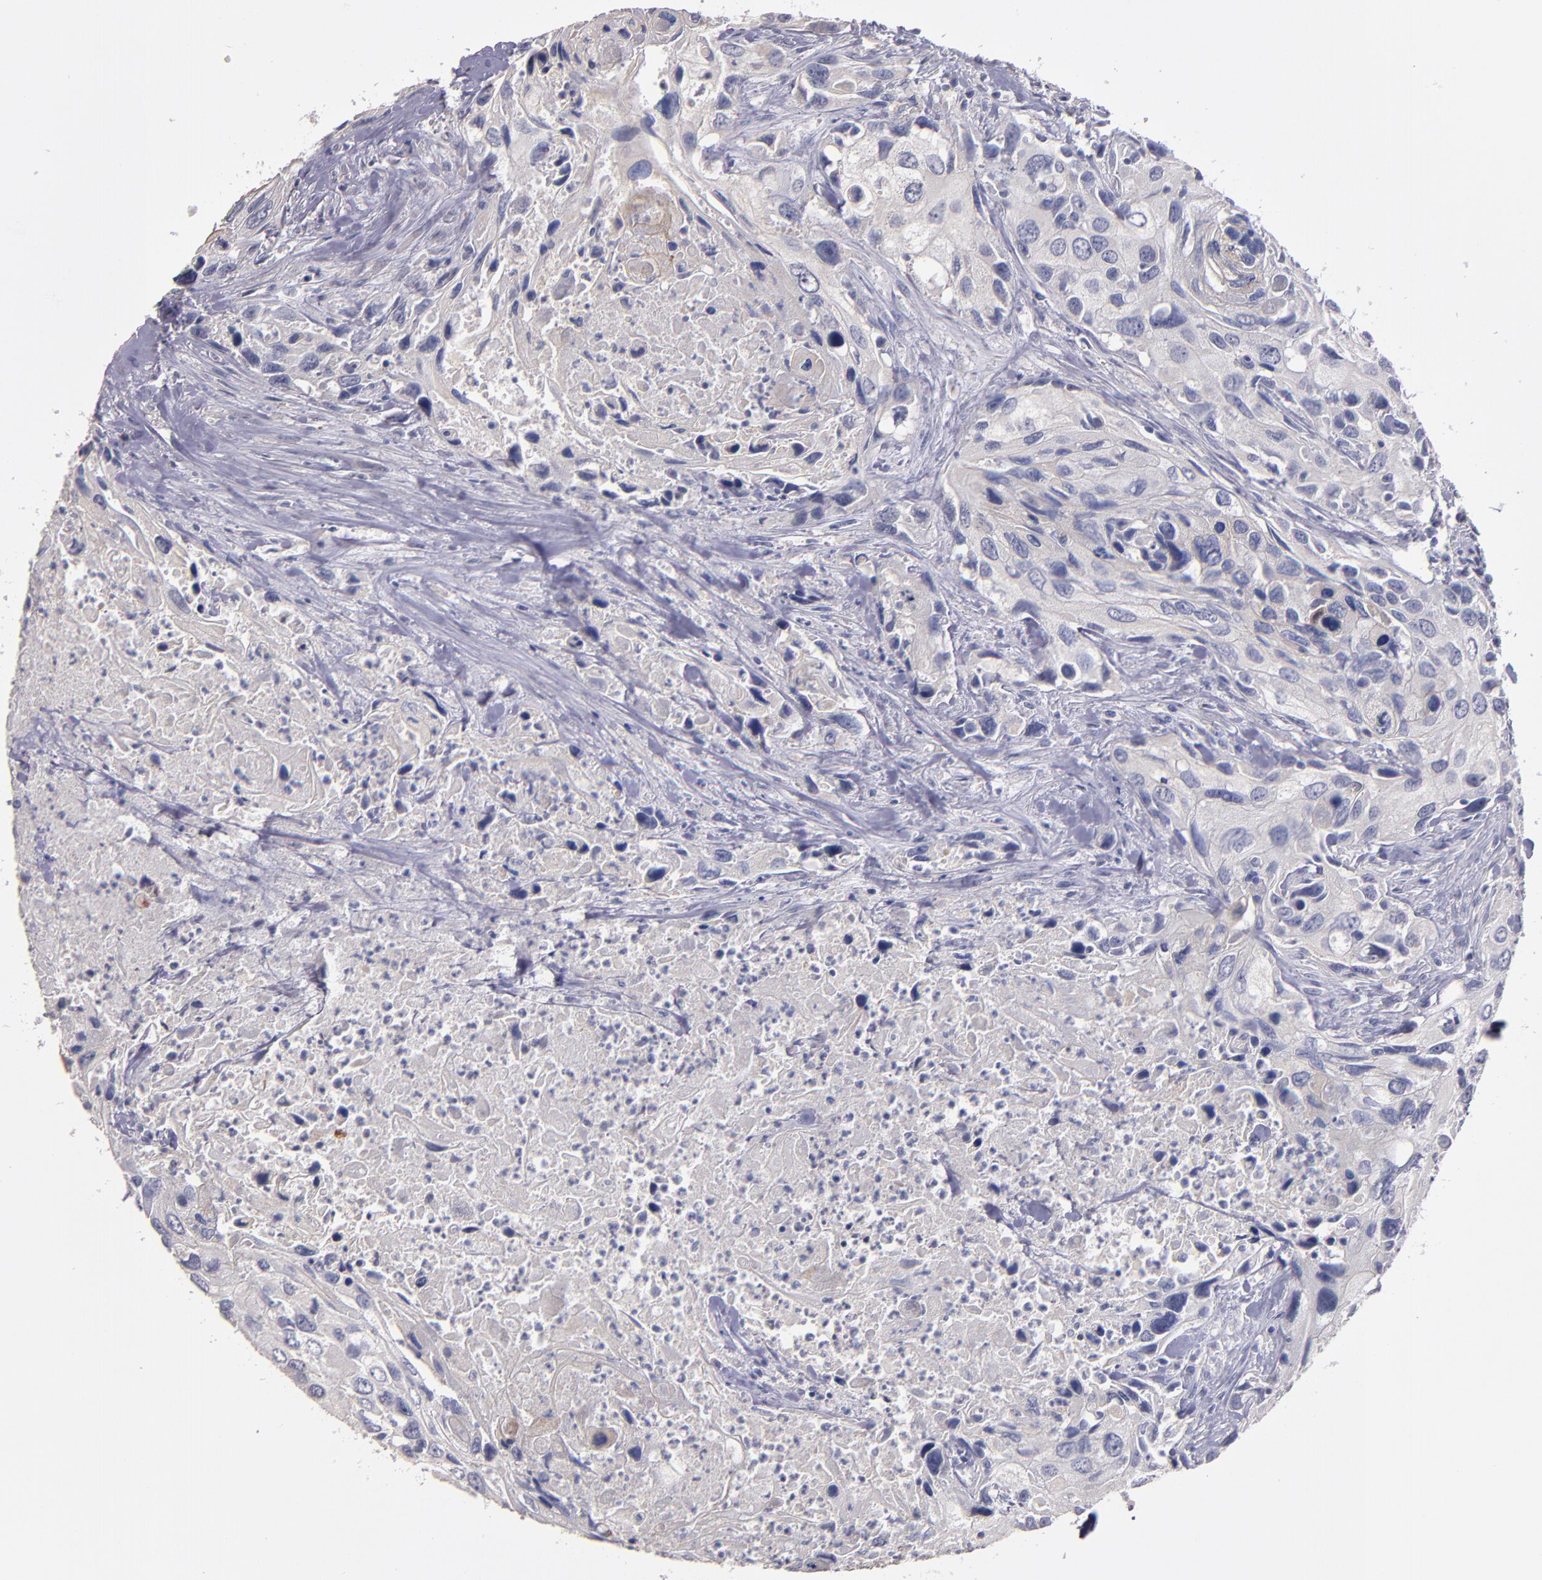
{"staining": {"intensity": "negative", "quantity": "none", "location": "none"}, "tissue": "urothelial cancer", "cell_type": "Tumor cells", "image_type": "cancer", "snomed": [{"axis": "morphology", "description": "Urothelial carcinoma, High grade"}, {"axis": "topography", "description": "Urinary bladder"}], "caption": "Tumor cells are negative for brown protein staining in urothelial cancer.", "gene": "MAGEE1", "patient": {"sex": "male", "age": 71}}